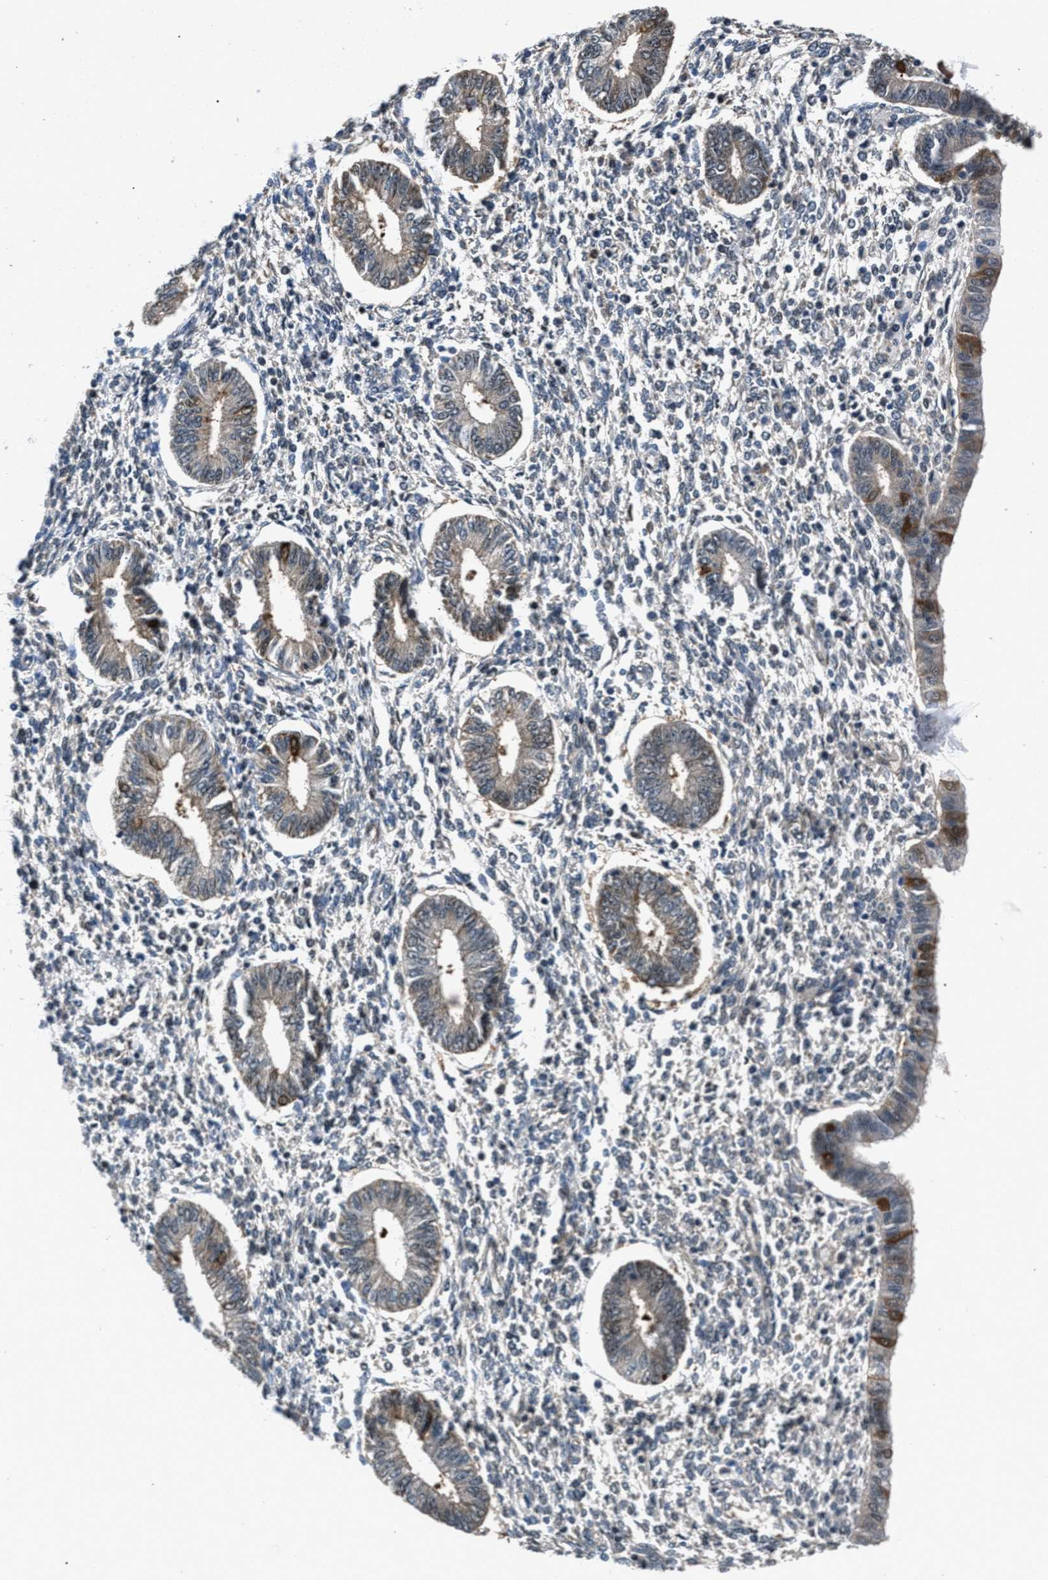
{"staining": {"intensity": "weak", "quantity": "<25%", "location": "cytoplasmic/membranous"}, "tissue": "endometrium", "cell_type": "Cells in endometrial stroma", "image_type": "normal", "snomed": [{"axis": "morphology", "description": "Normal tissue, NOS"}, {"axis": "topography", "description": "Endometrium"}], "caption": "Human endometrium stained for a protein using immunohistochemistry (IHC) exhibits no positivity in cells in endometrial stroma.", "gene": "RBM33", "patient": {"sex": "female", "age": 50}}